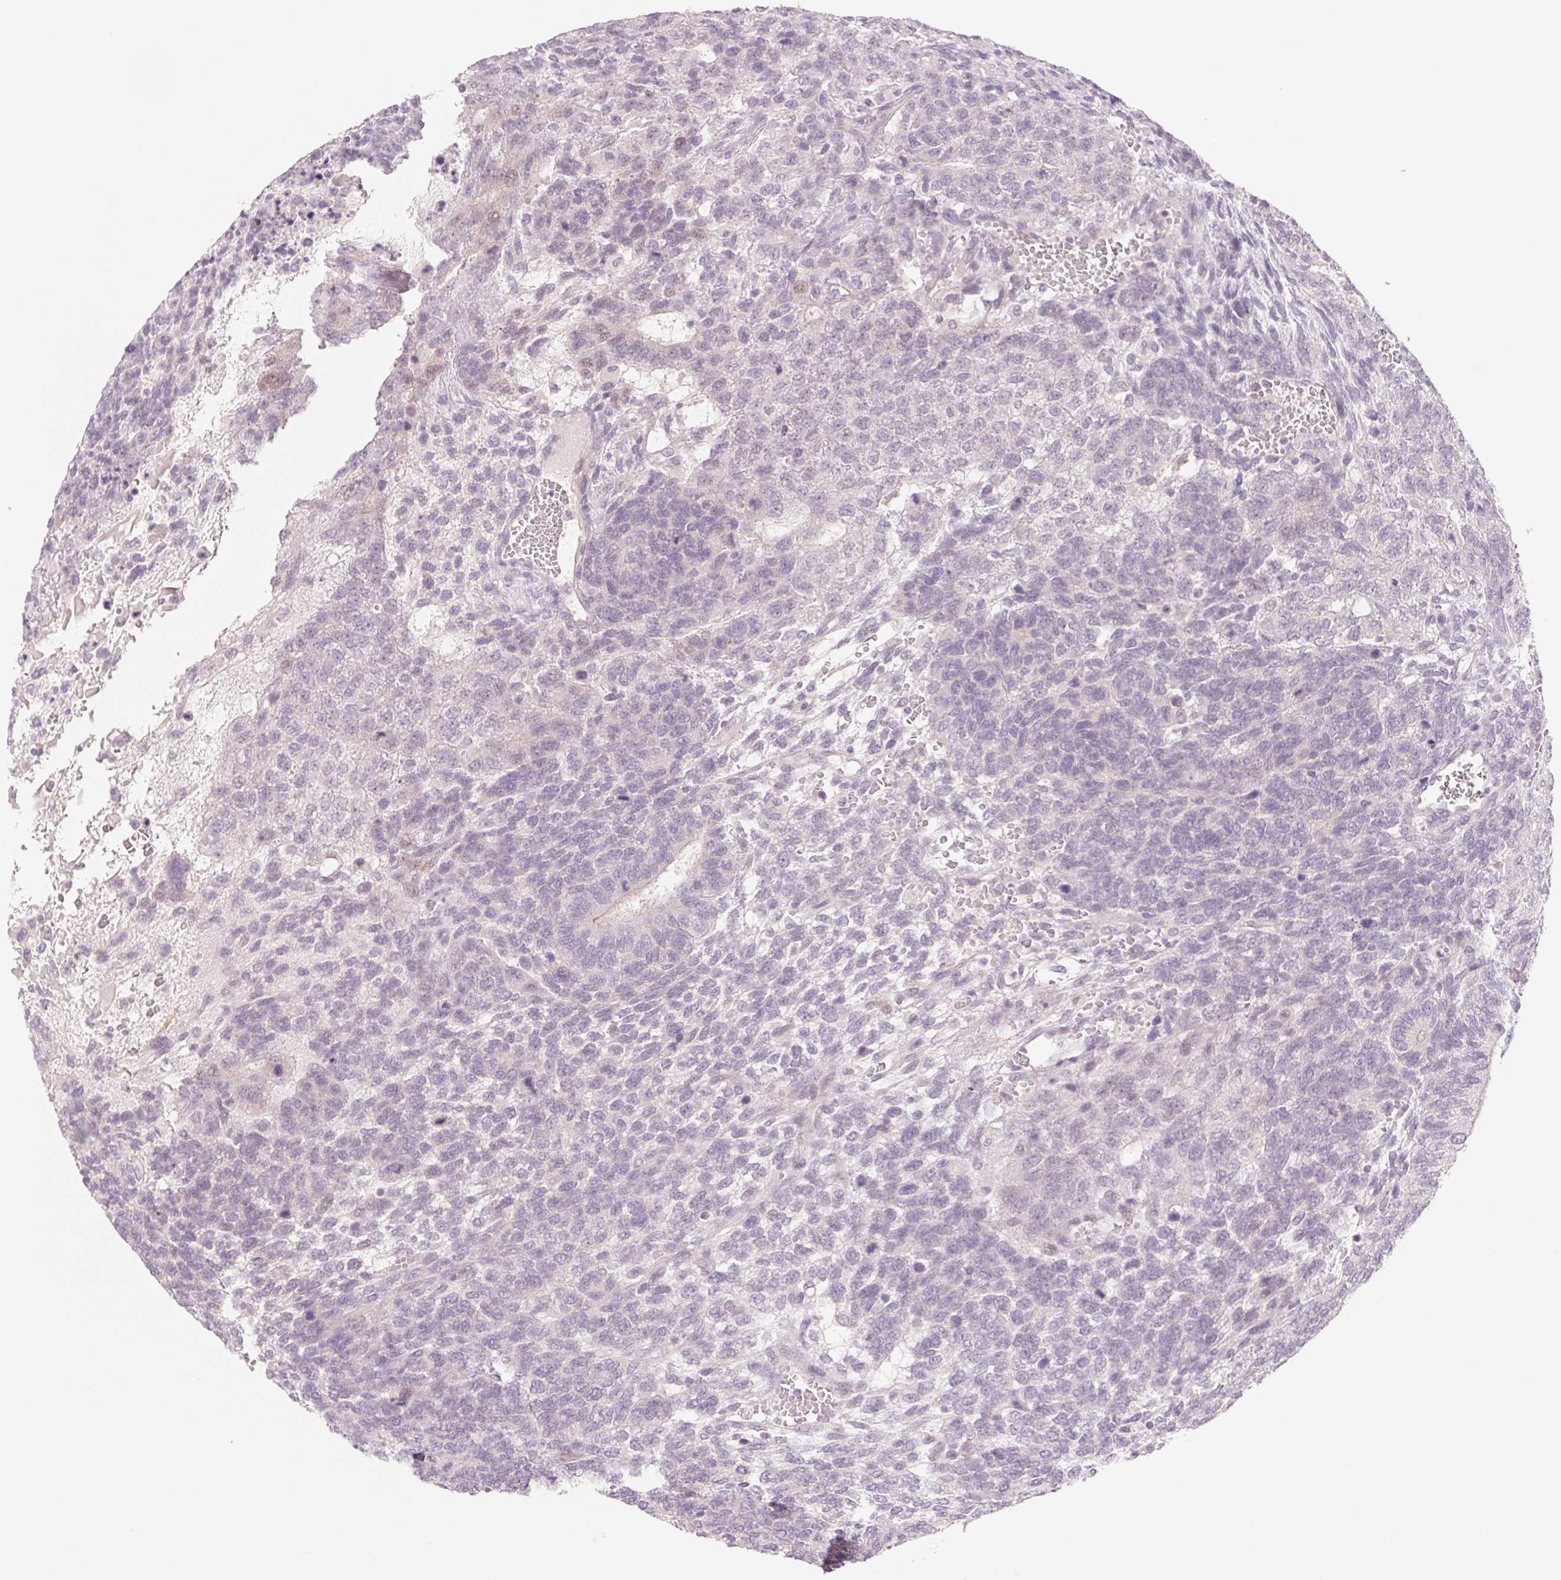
{"staining": {"intensity": "negative", "quantity": "none", "location": "none"}, "tissue": "testis cancer", "cell_type": "Tumor cells", "image_type": "cancer", "snomed": [{"axis": "morphology", "description": "Normal tissue, NOS"}, {"axis": "morphology", "description": "Carcinoma, Embryonal, NOS"}, {"axis": "topography", "description": "Testis"}, {"axis": "topography", "description": "Epididymis"}], "caption": "Testis embryonal carcinoma stained for a protein using IHC demonstrates no staining tumor cells.", "gene": "KRT1", "patient": {"sex": "male", "age": 23}}